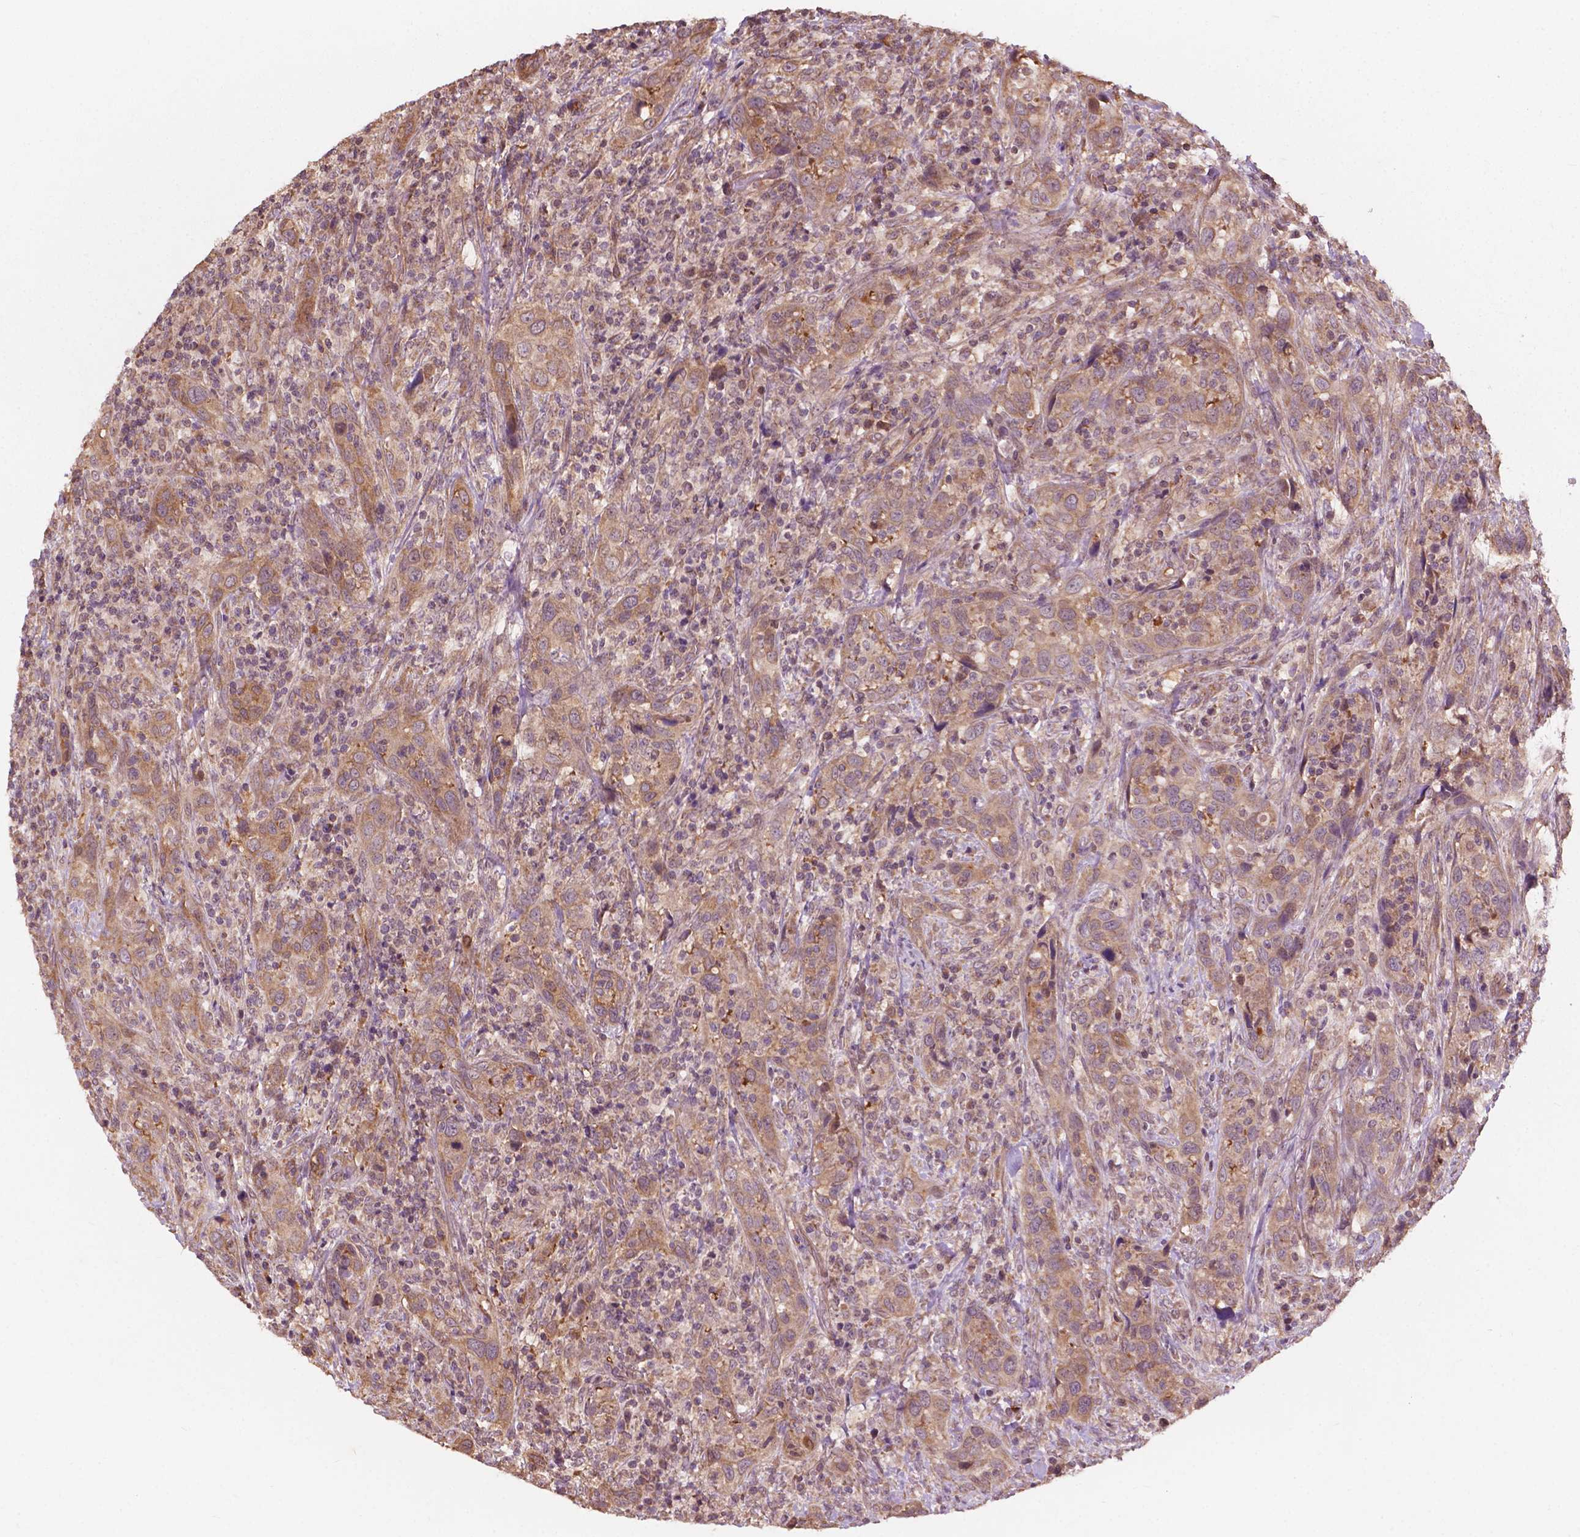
{"staining": {"intensity": "moderate", "quantity": ">75%", "location": "cytoplasmic/membranous"}, "tissue": "urothelial cancer", "cell_type": "Tumor cells", "image_type": "cancer", "snomed": [{"axis": "morphology", "description": "Urothelial carcinoma, NOS"}, {"axis": "morphology", "description": "Urothelial carcinoma, High grade"}, {"axis": "topography", "description": "Urinary bladder"}], "caption": "Tumor cells demonstrate medium levels of moderate cytoplasmic/membranous positivity in approximately >75% of cells in high-grade urothelial carcinoma. (DAB (3,3'-diaminobenzidine) IHC with brightfield microscopy, high magnification).", "gene": "CDC42BPA", "patient": {"sex": "female", "age": 64}}